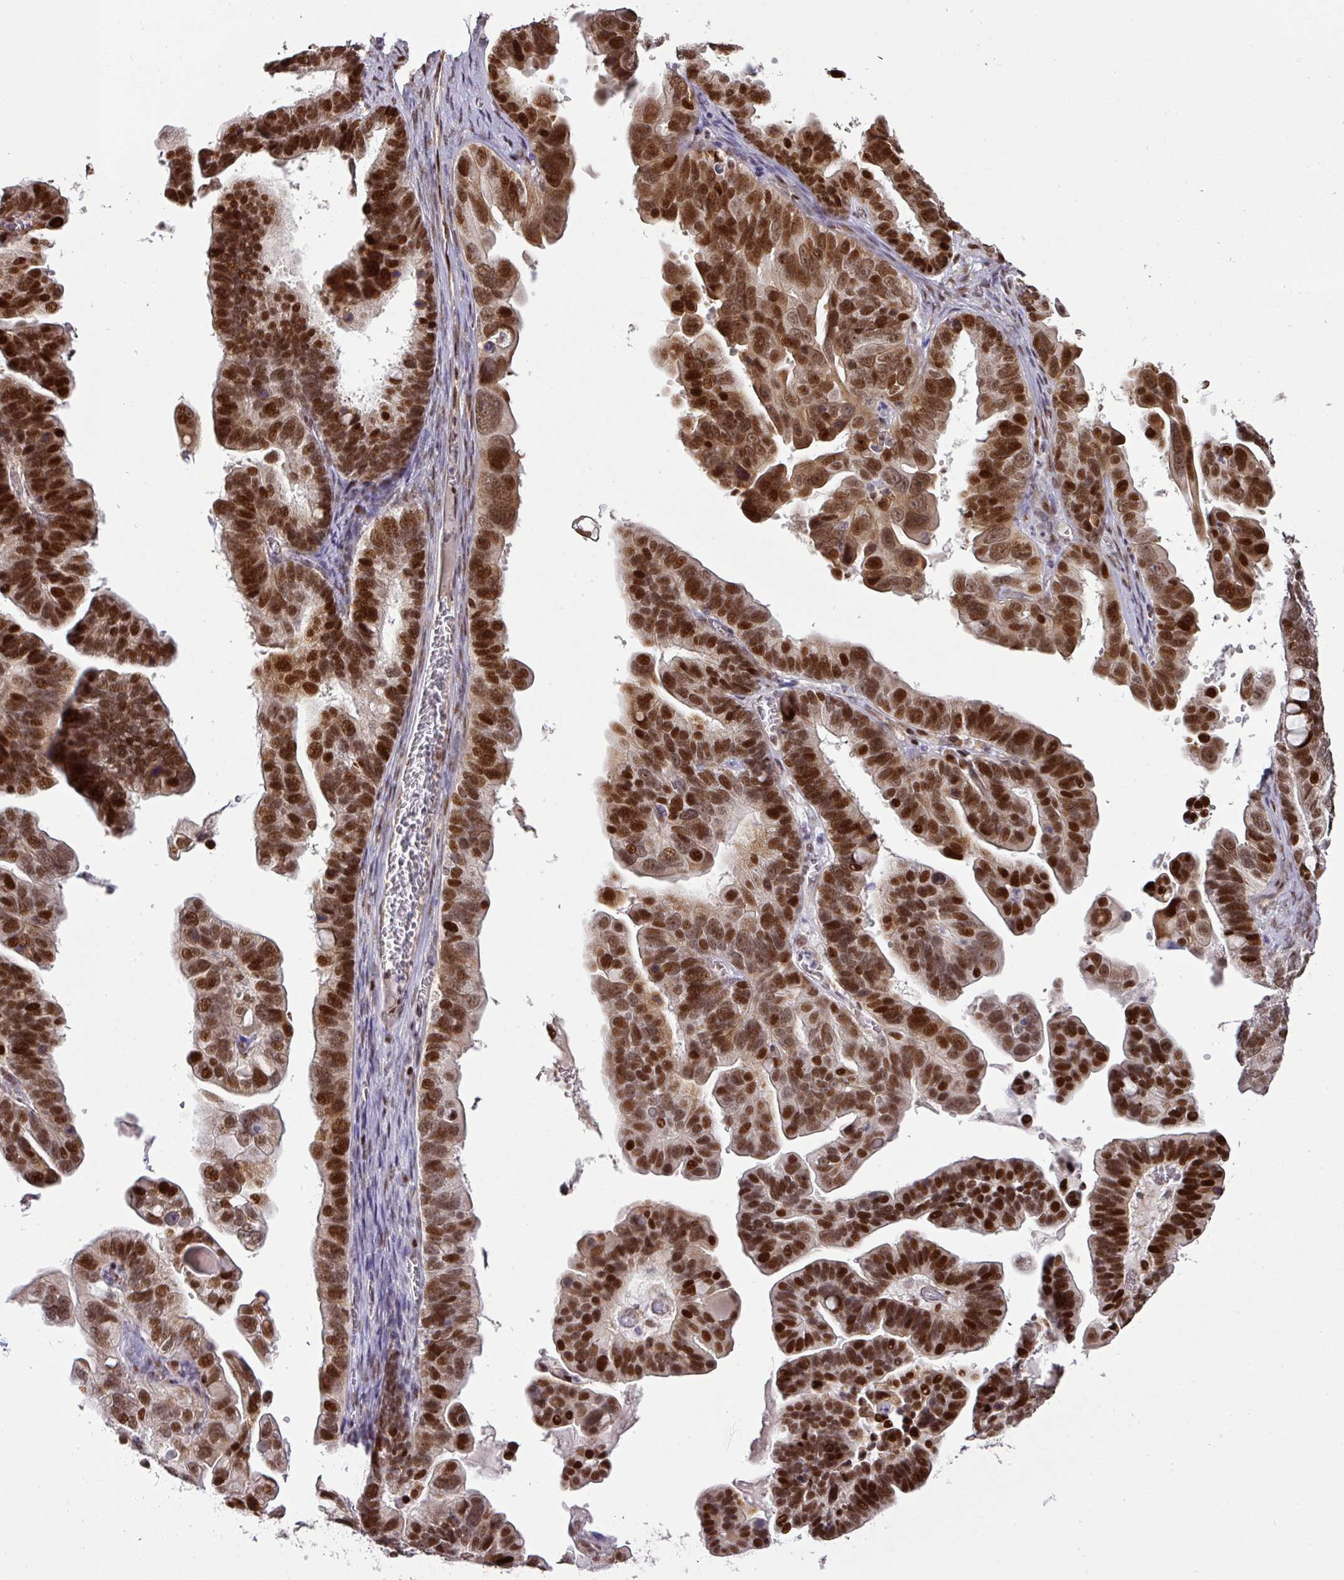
{"staining": {"intensity": "strong", "quantity": ">75%", "location": "nuclear"}, "tissue": "ovarian cancer", "cell_type": "Tumor cells", "image_type": "cancer", "snomed": [{"axis": "morphology", "description": "Cystadenocarcinoma, serous, NOS"}, {"axis": "topography", "description": "Ovary"}], "caption": "Immunohistochemical staining of serous cystadenocarcinoma (ovarian) exhibits high levels of strong nuclear expression in approximately >75% of tumor cells.", "gene": "MYSM1", "patient": {"sex": "female", "age": 56}}